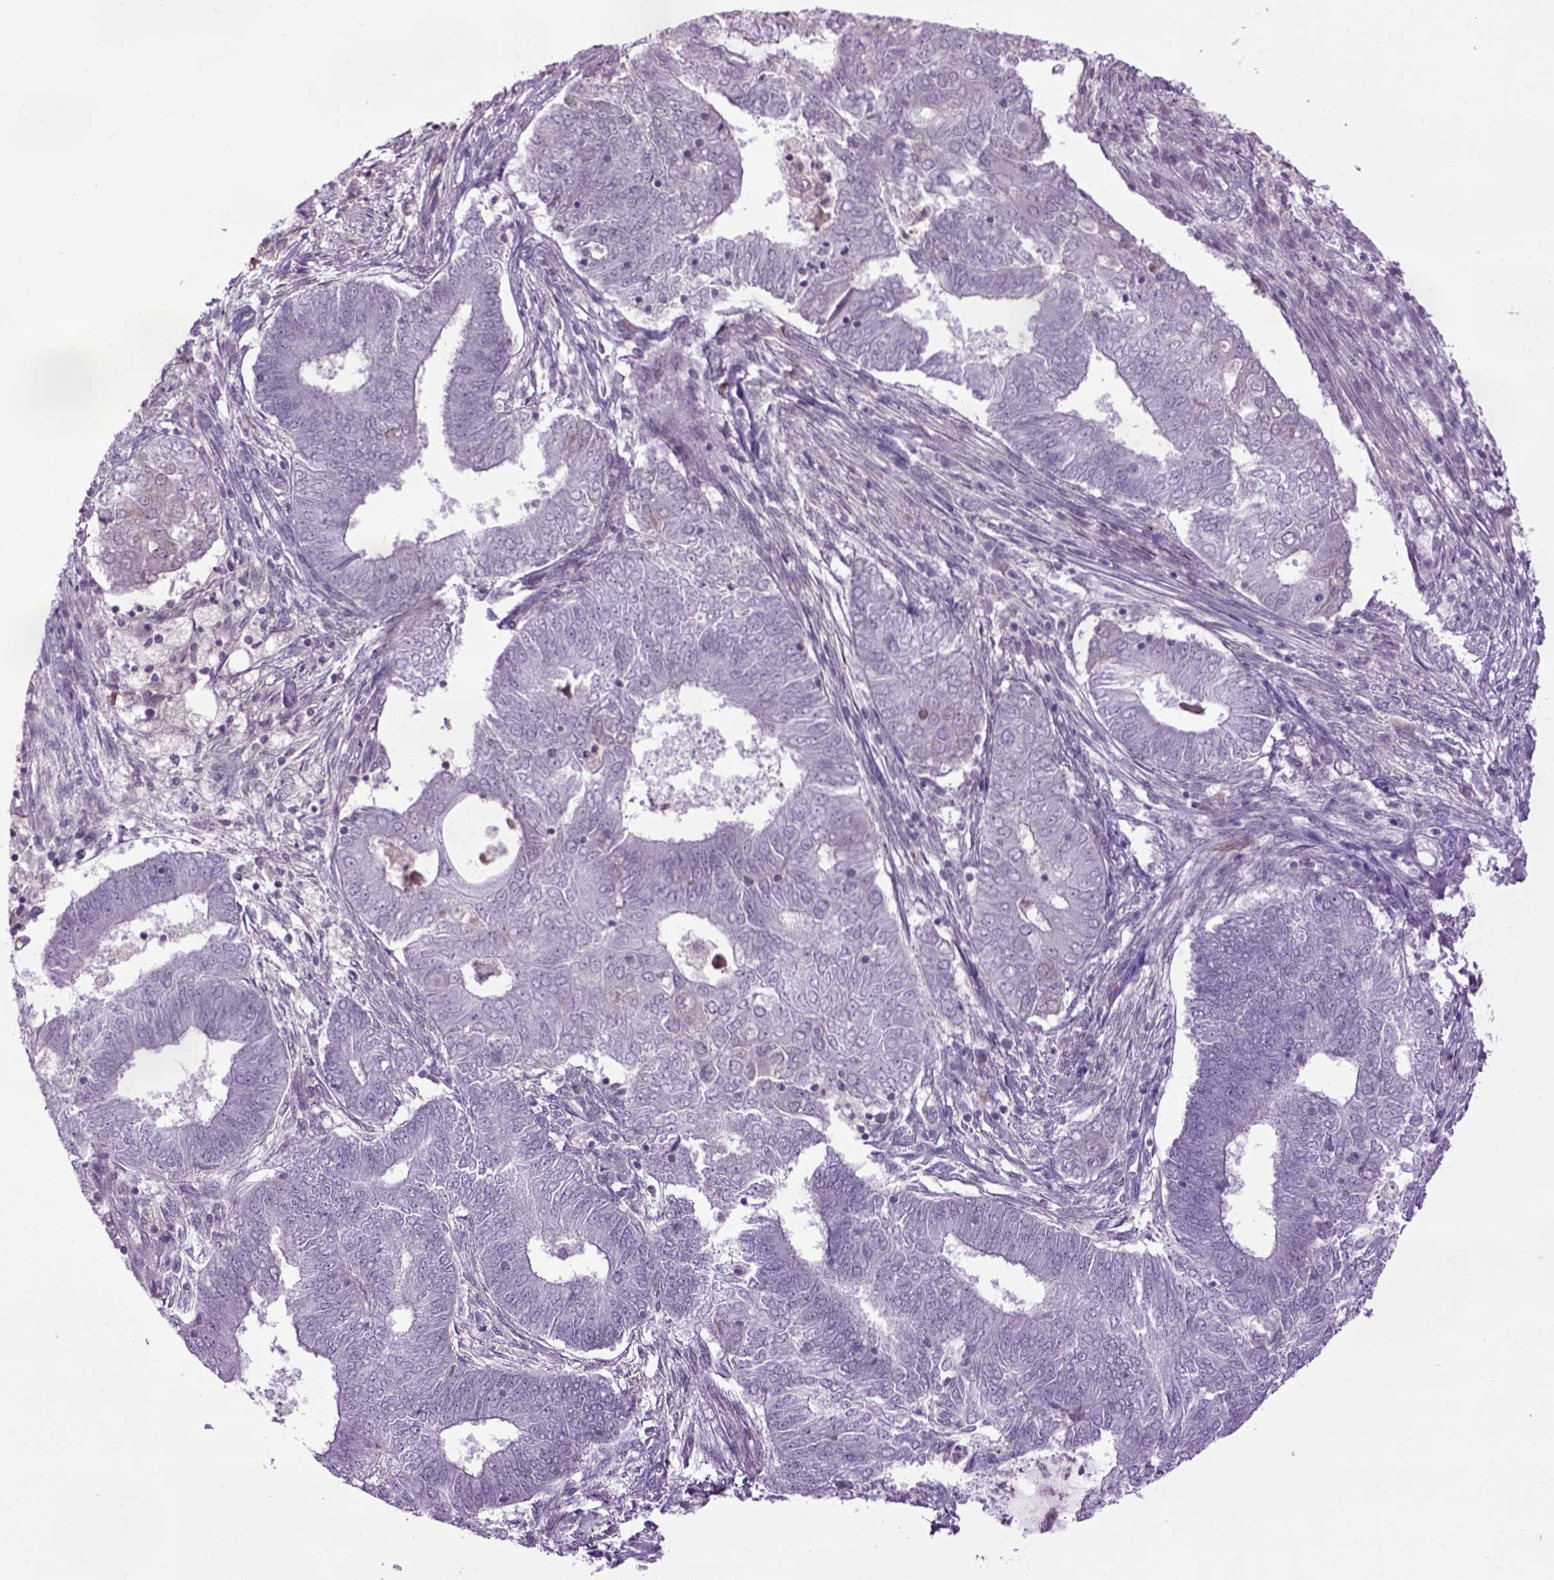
{"staining": {"intensity": "negative", "quantity": "none", "location": "none"}, "tissue": "endometrial cancer", "cell_type": "Tumor cells", "image_type": "cancer", "snomed": [{"axis": "morphology", "description": "Adenocarcinoma, NOS"}, {"axis": "topography", "description": "Endometrium"}], "caption": "This is an immunohistochemistry (IHC) photomicrograph of endometrial cancer. There is no staining in tumor cells.", "gene": "EMILIN3", "patient": {"sex": "female", "age": 62}}